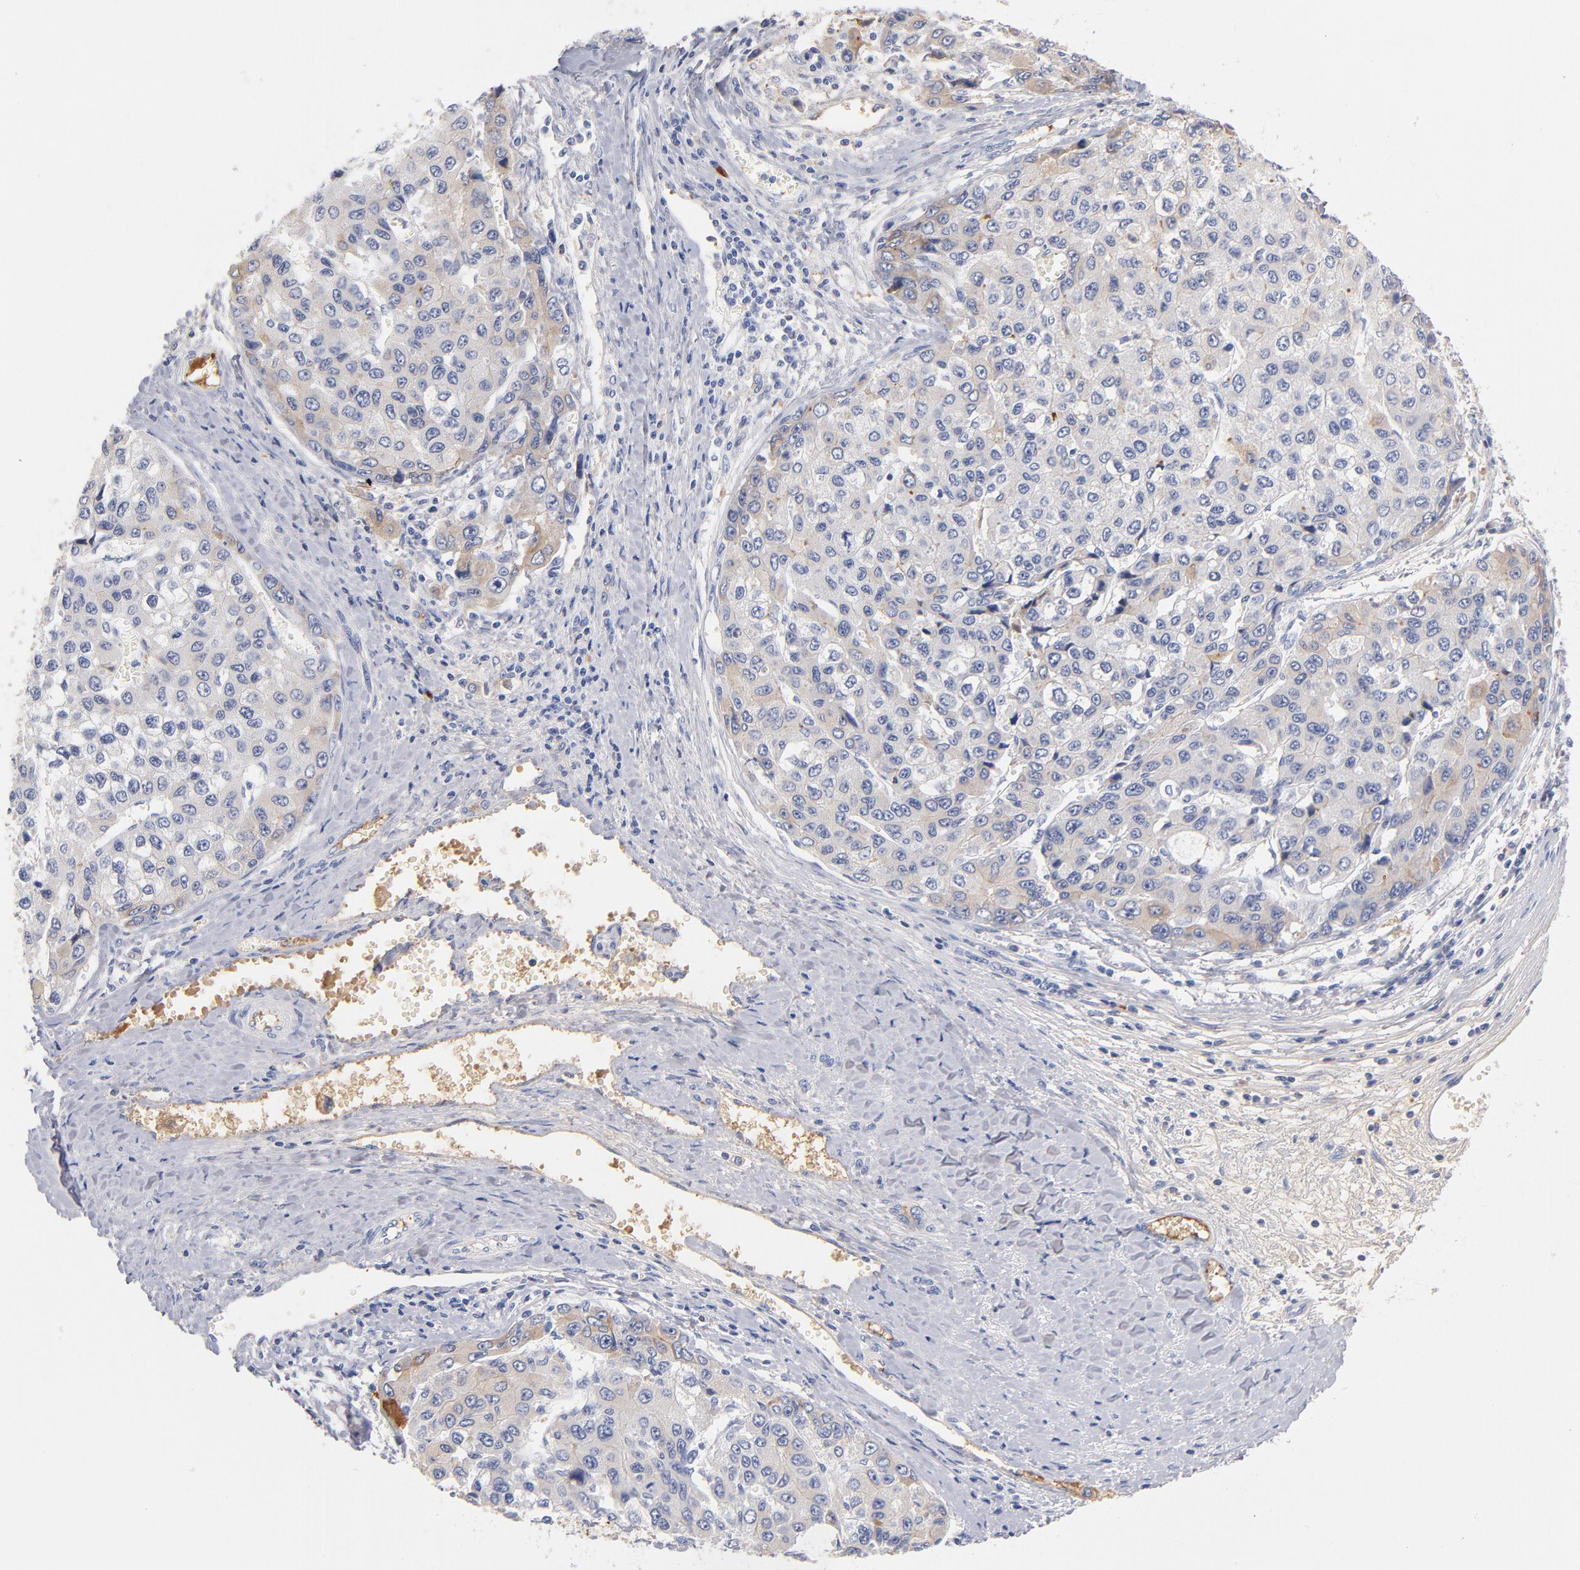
{"staining": {"intensity": "weak", "quantity": "<25%", "location": "cytoplasmic/membranous"}, "tissue": "liver cancer", "cell_type": "Tumor cells", "image_type": "cancer", "snomed": [{"axis": "morphology", "description": "Carcinoma, Hepatocellular, NOS"}, {"axis": "topography", "description": "Liver"}], "caption": "DAB immunohistochemical staining of liver cancer exhibits no significant expression in tumor cells.", "gene": "C3", "patient": {"sex": "female", "age": 66}}